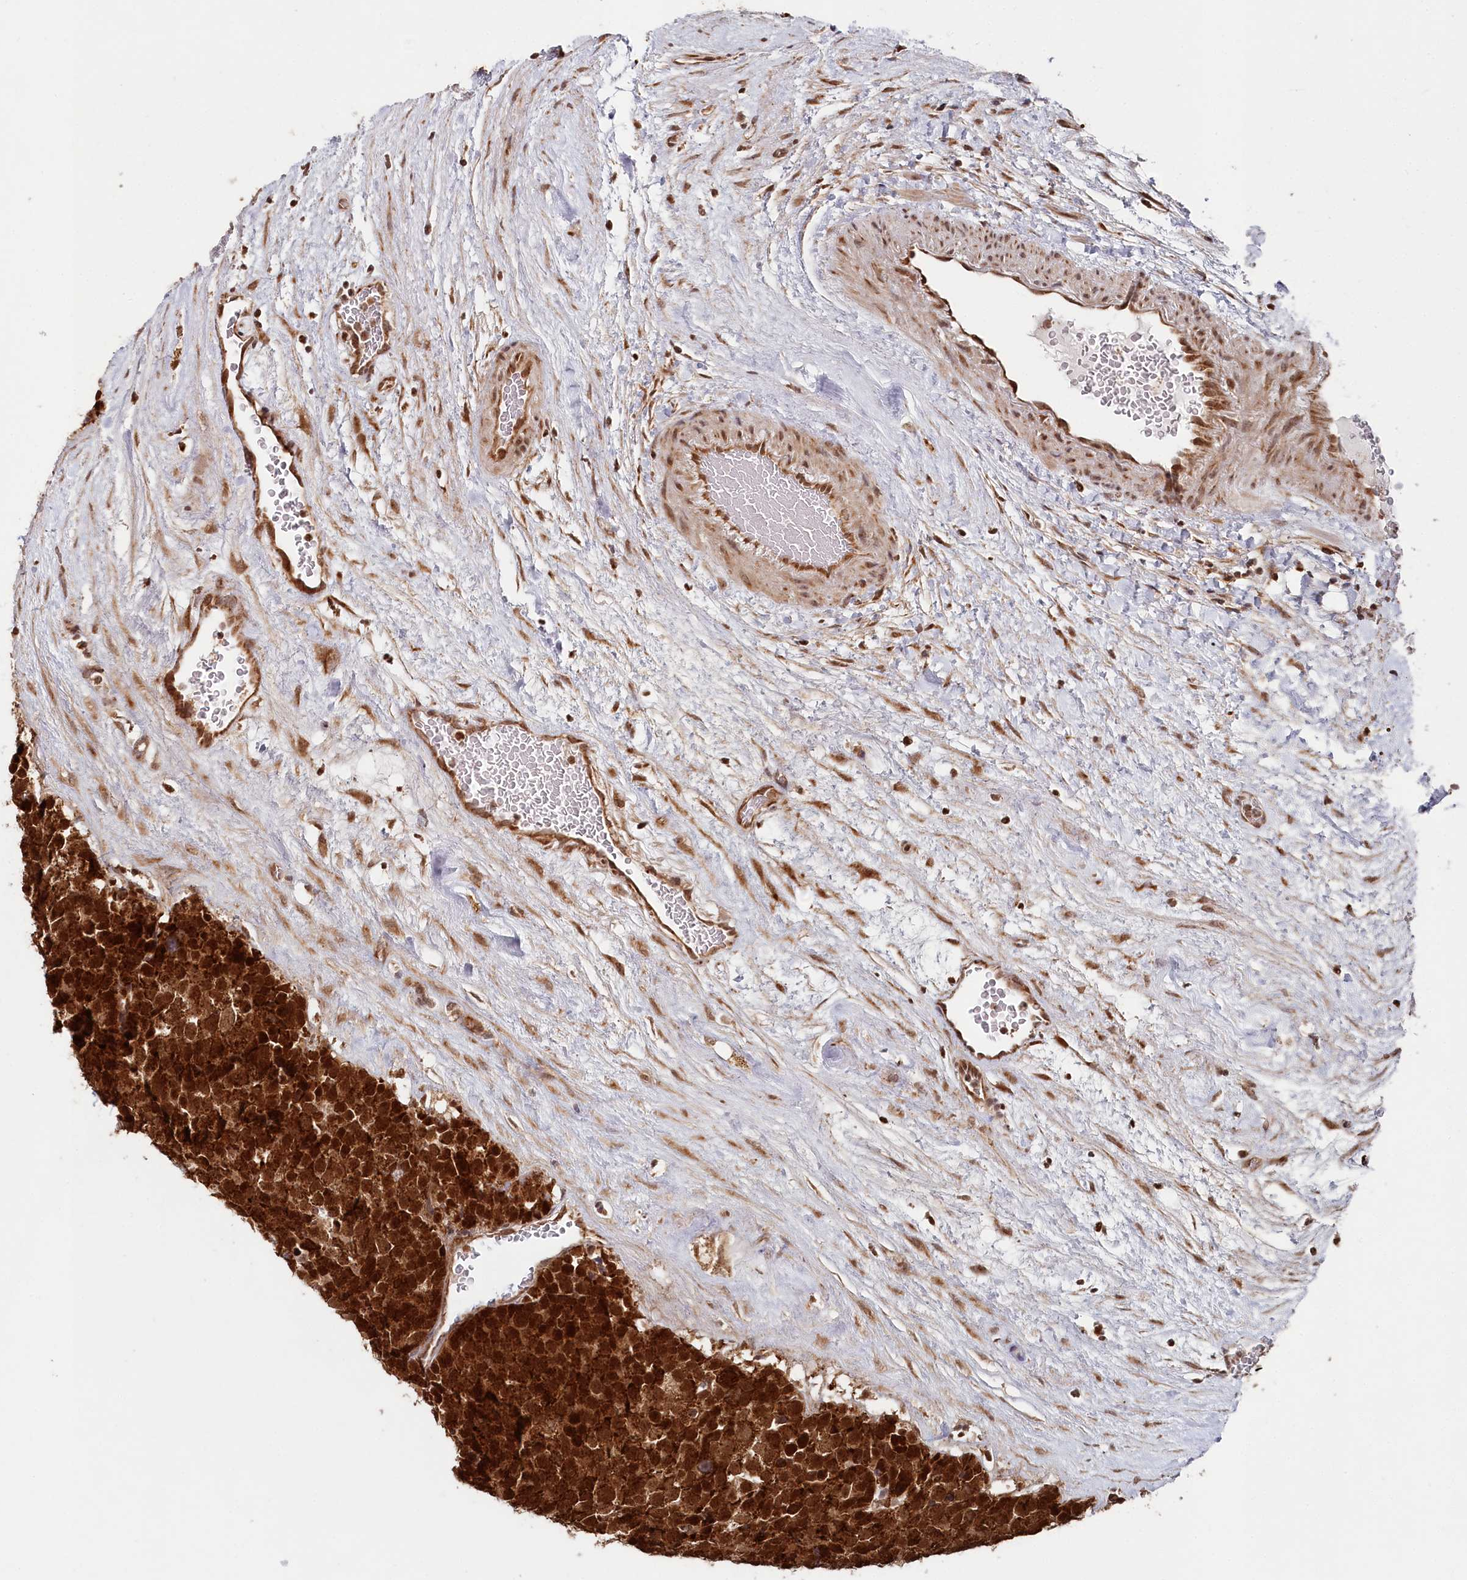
{"staining": {"intensity": "strong", "quantity": ">75%", "location": "cytoplasmic/membranous"}, "tissue": "testis cancer", "cell_type": "Tumor cells", "image_type": "cancer", "snomed": [{"axis": "morphology", "description": "Seminoma, NOS"}, {"axis": "topography", "description": "Testis"}], "caption": "Seminoma (testis) stained with immunohistochemistry shows strong cytoplasmic/membranous expression in approximately >75% of tumor cells.", "gene": "WAPL", "patient": {"sex": "male", "age": 71}}